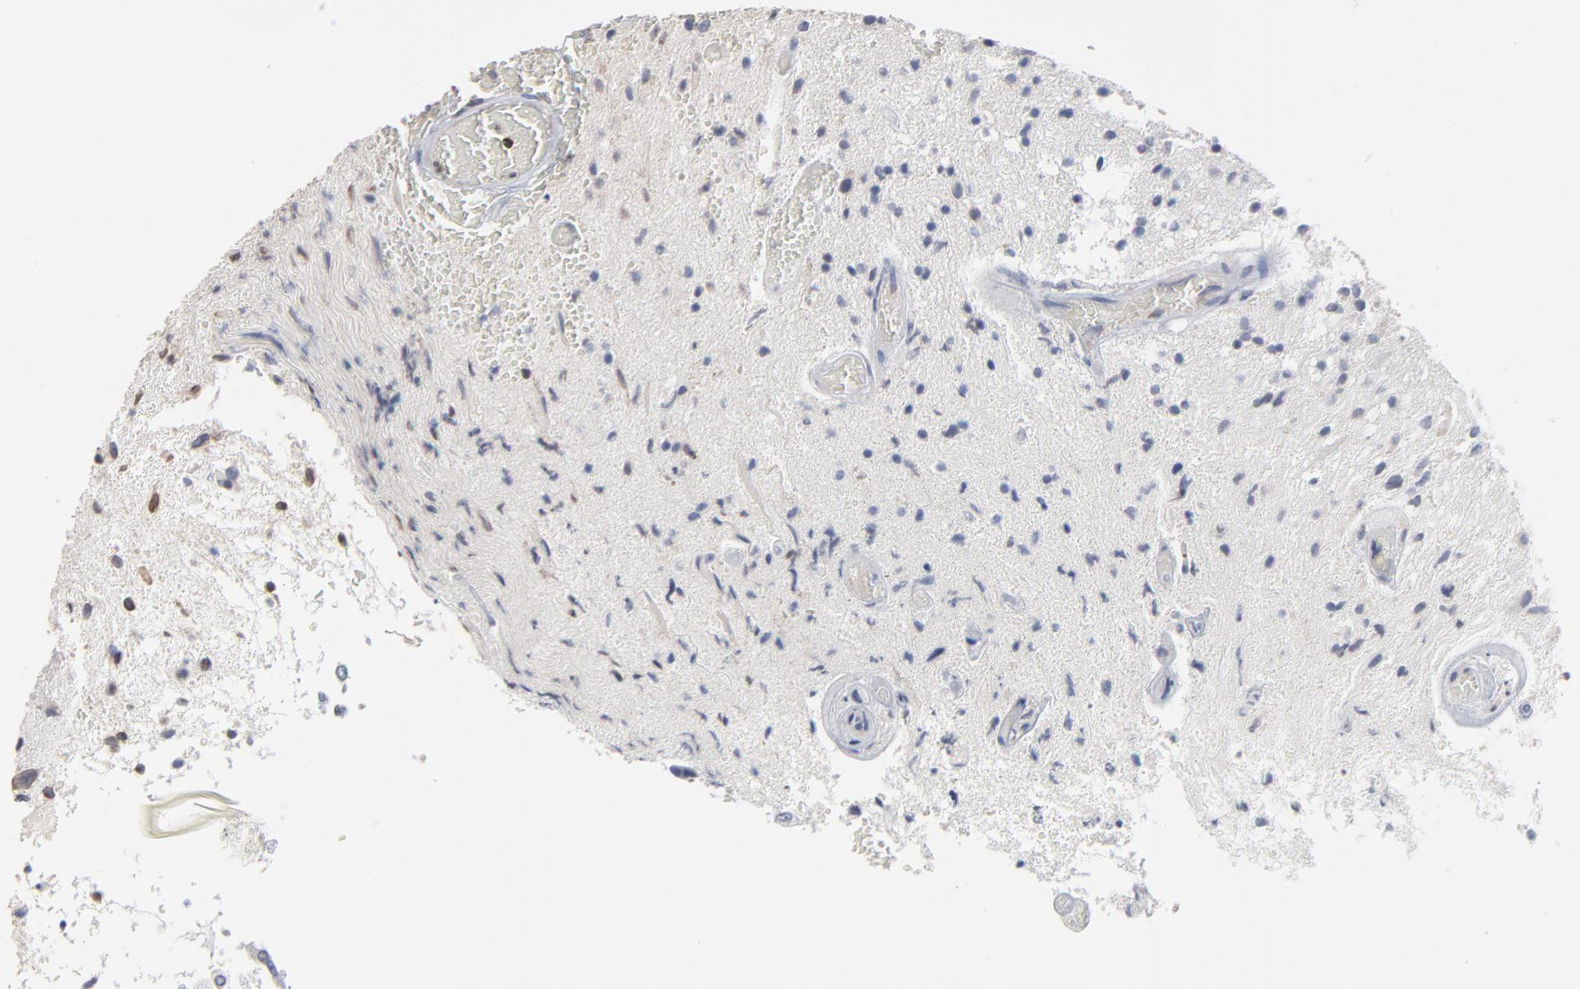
{"staining": {"intensity": "negative", "quantity": "none", "location": "none"}, "tissue": "glioma", "cell_type": "Tumor cells", "image_type": "cancer", "snomed": [{"axis": "morphology", "description": "Glioma, malignant, High grade"}, {"axis": "topography", "description": "Brain"}], "caption": "Tumor cells show no significant staining in glioma.", "gene": "SYNE2", "patient": {"sex": "male", "age": 33}}